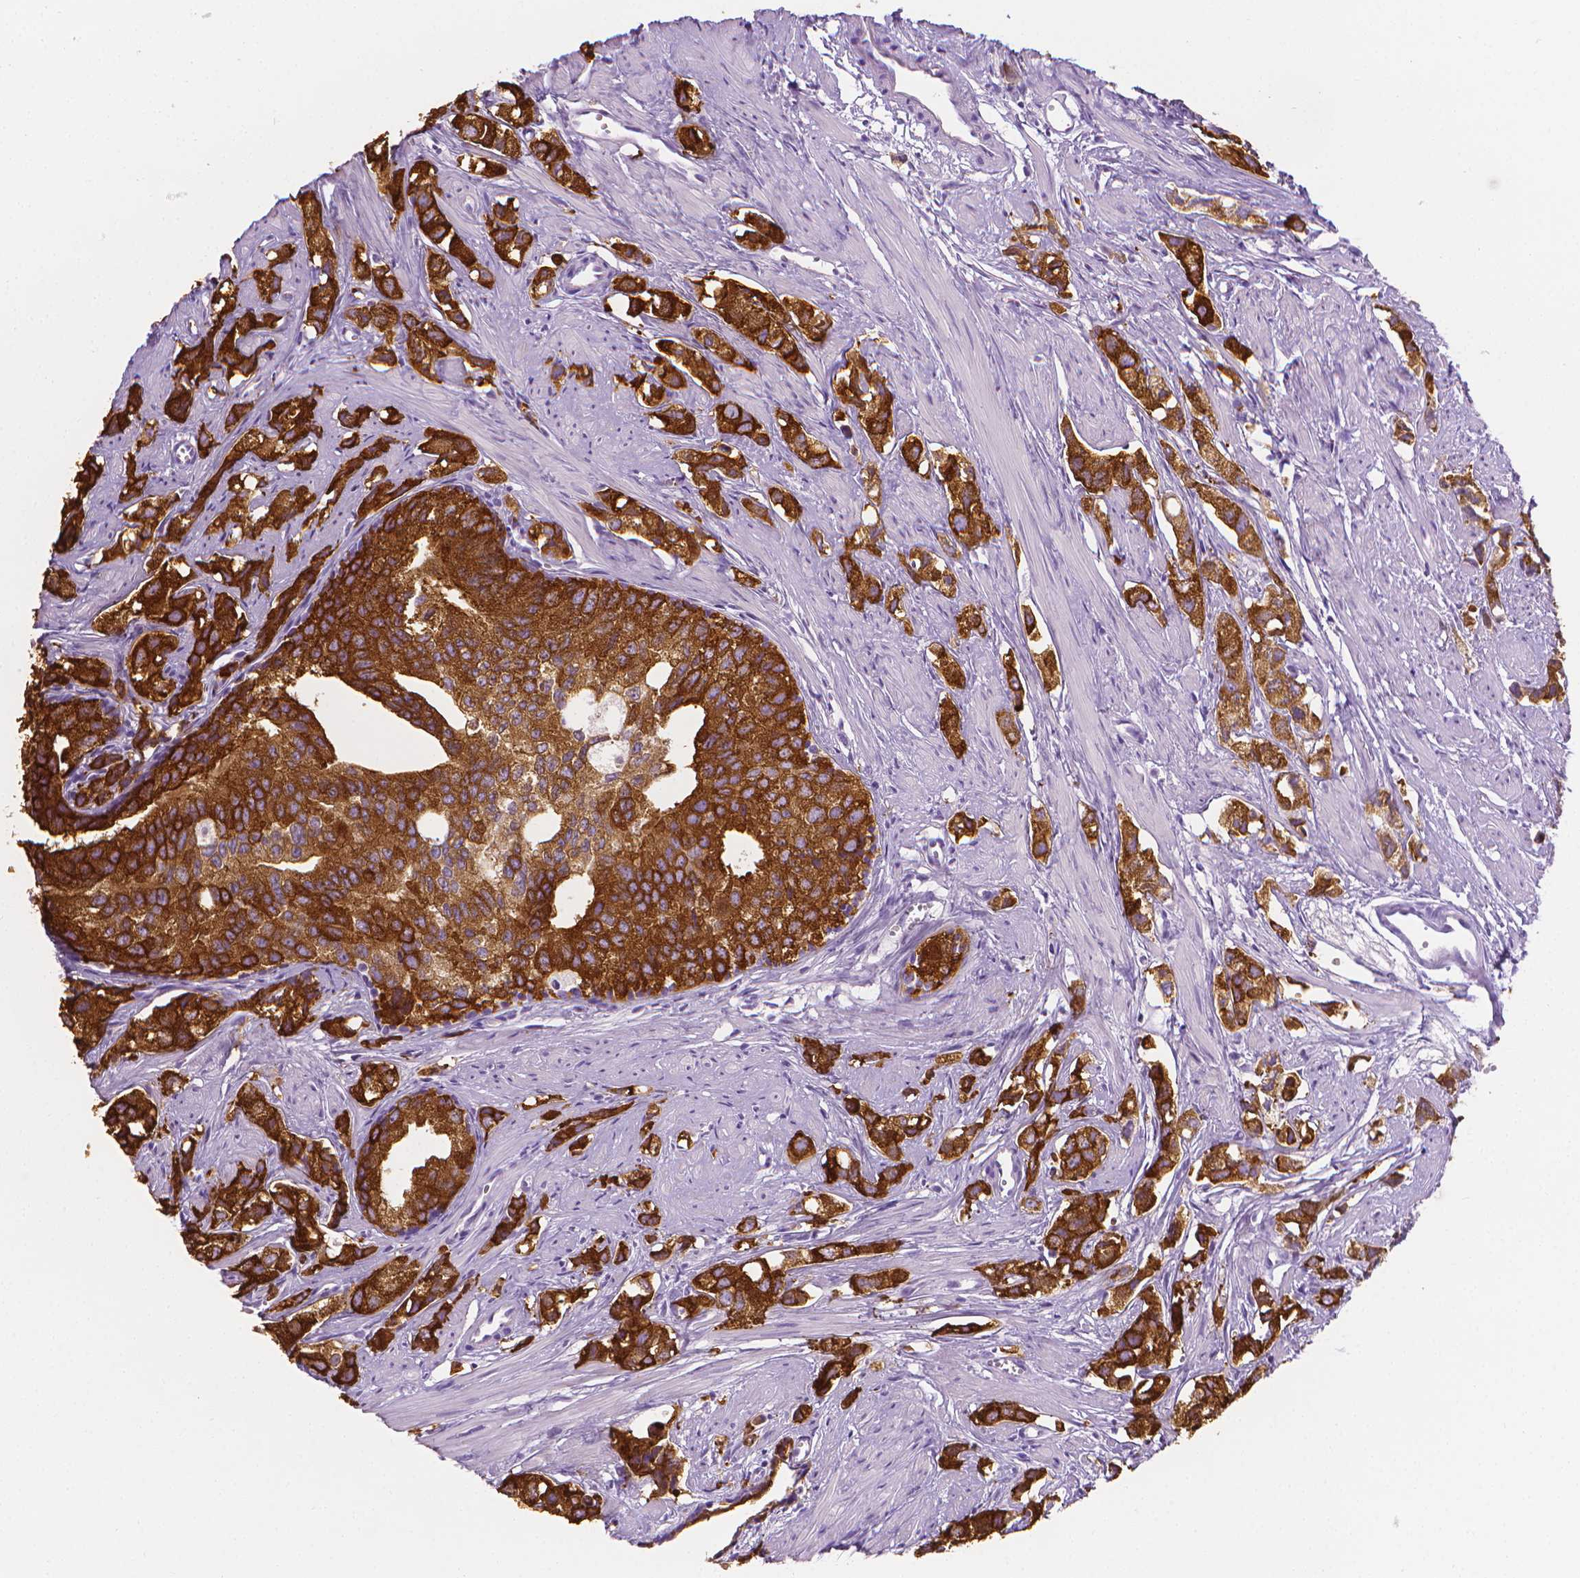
{"staining": {"intensity": "moderate", "quantity": ">75%", "location": "cytoplasmic/membranous"}, "tissue": "prostate cancer", "cell_type": "Tumor cells", "image_type": "cancer", "snomed": [{"axis": "morphology", "description": "Adenocarcinoma, High grade"}, {"axis": "topography", "description": "Prostate"}], "caption": "Immunohistochemistry (IHC) photomicrograph of neoplastic tissue: high-grade adenocarcinoma (prostate) stained using immunohistochemistry exhibits medium levels of moderate protein expression localized specifically in the cytoplasmic/membranous of tumor cells, appearing as a cytoplasmic/membranous brown color.", "gene": "FASN", "patient": {"sex": "male", "age": 58}}